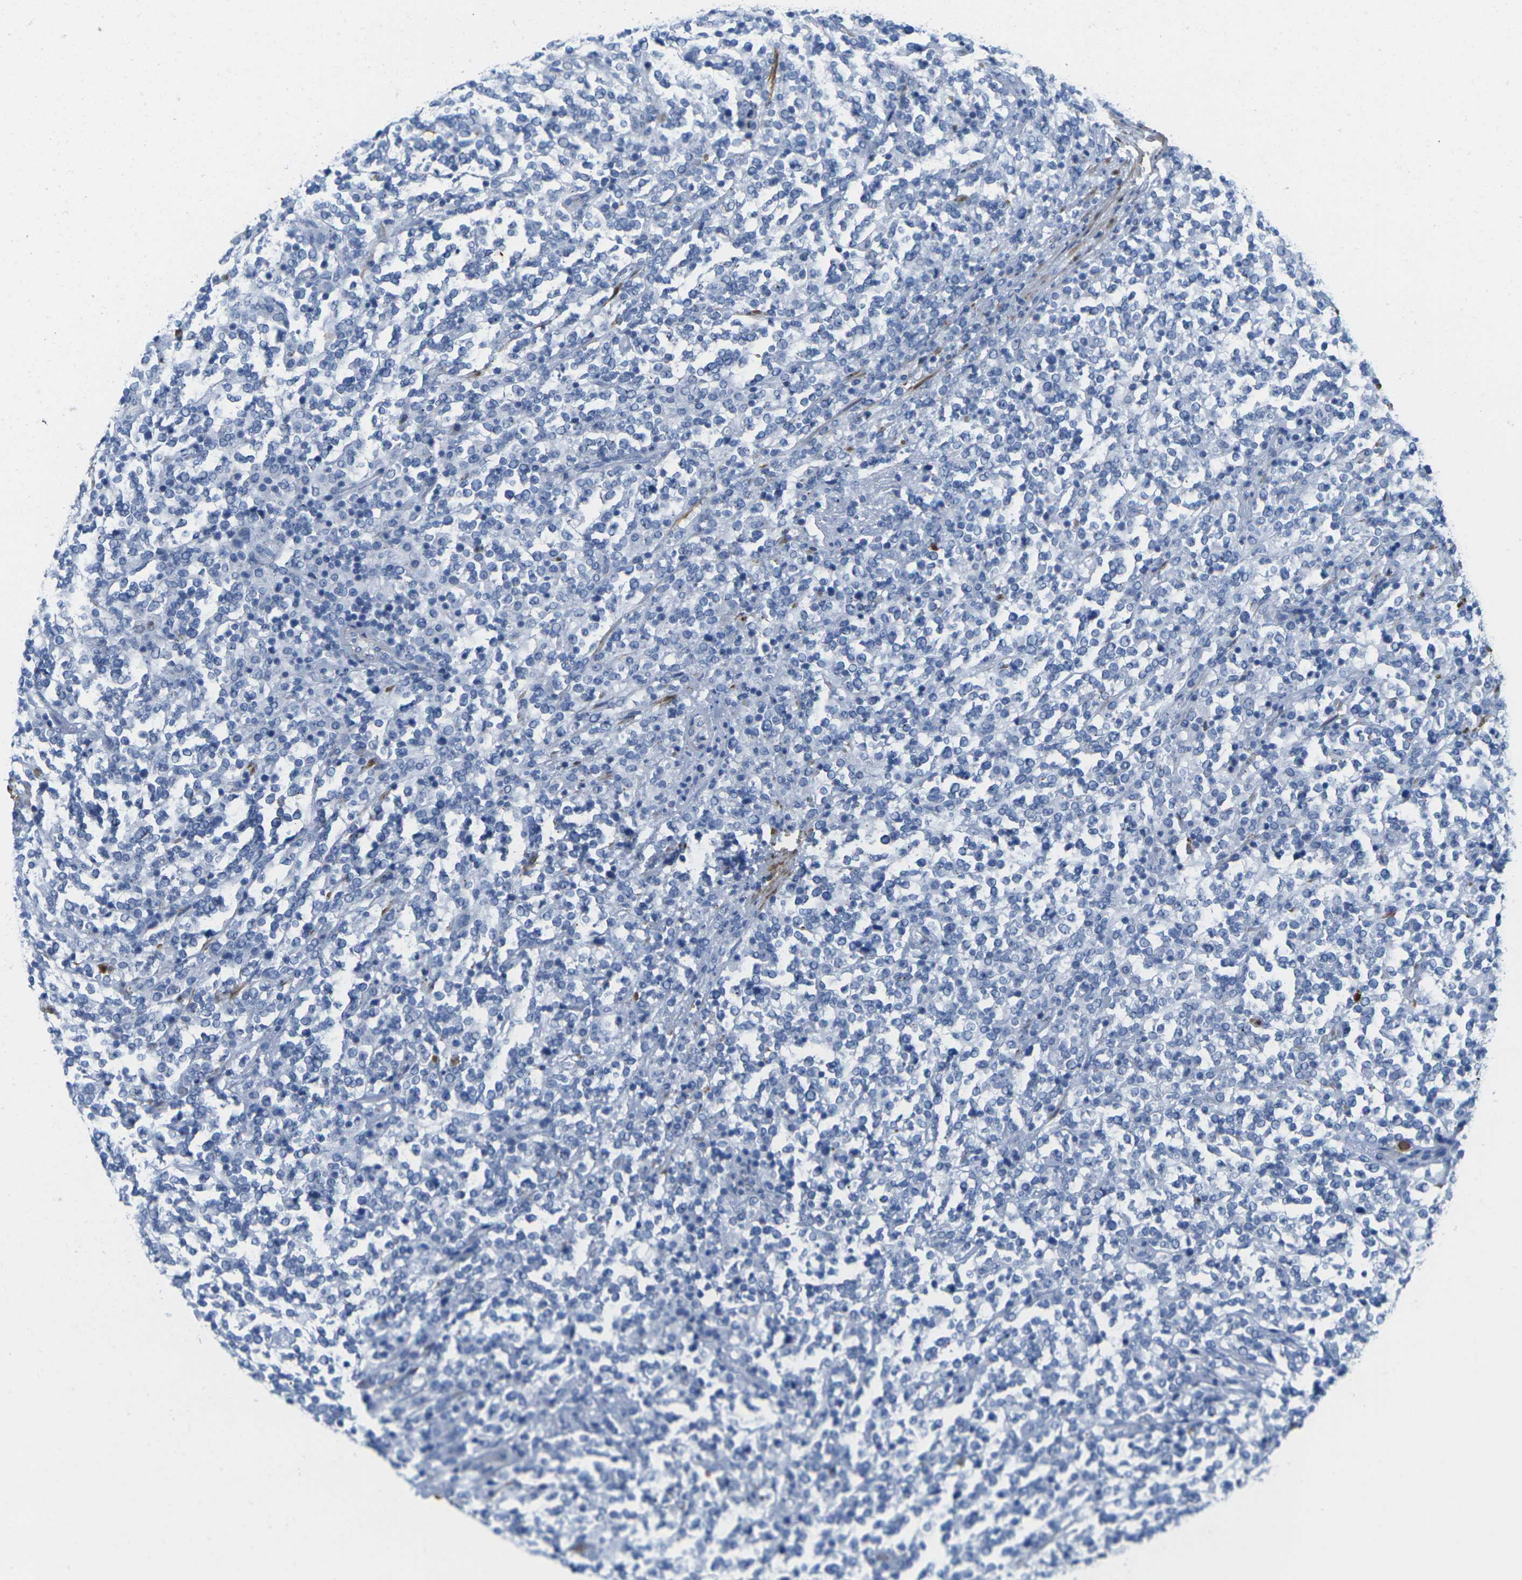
{"staining": {"intensity": "negative", "quantity": "none", "location": "none"}, "tissue": "lymphoma", "cell_type": "Tumor cells", "image_type": "cancer", "snomed": [{"axis": "morphology", "description": "Malignant lymphoma, non-Hodgkin's type, High grade"}, {"axis": "topography", "description": "Soft tissue"}], "caption": "An immunohistochemistry (IHC) histopathology image of malignant lymphoma, non-Hodgkin's type (high-grade) is shown. There is no staining in tumor cells of malignant lymphoma, non-Hodgkin's type (high-grade).", "gene": "CNN1", "patient": {"sex": "male", "age": 18}}